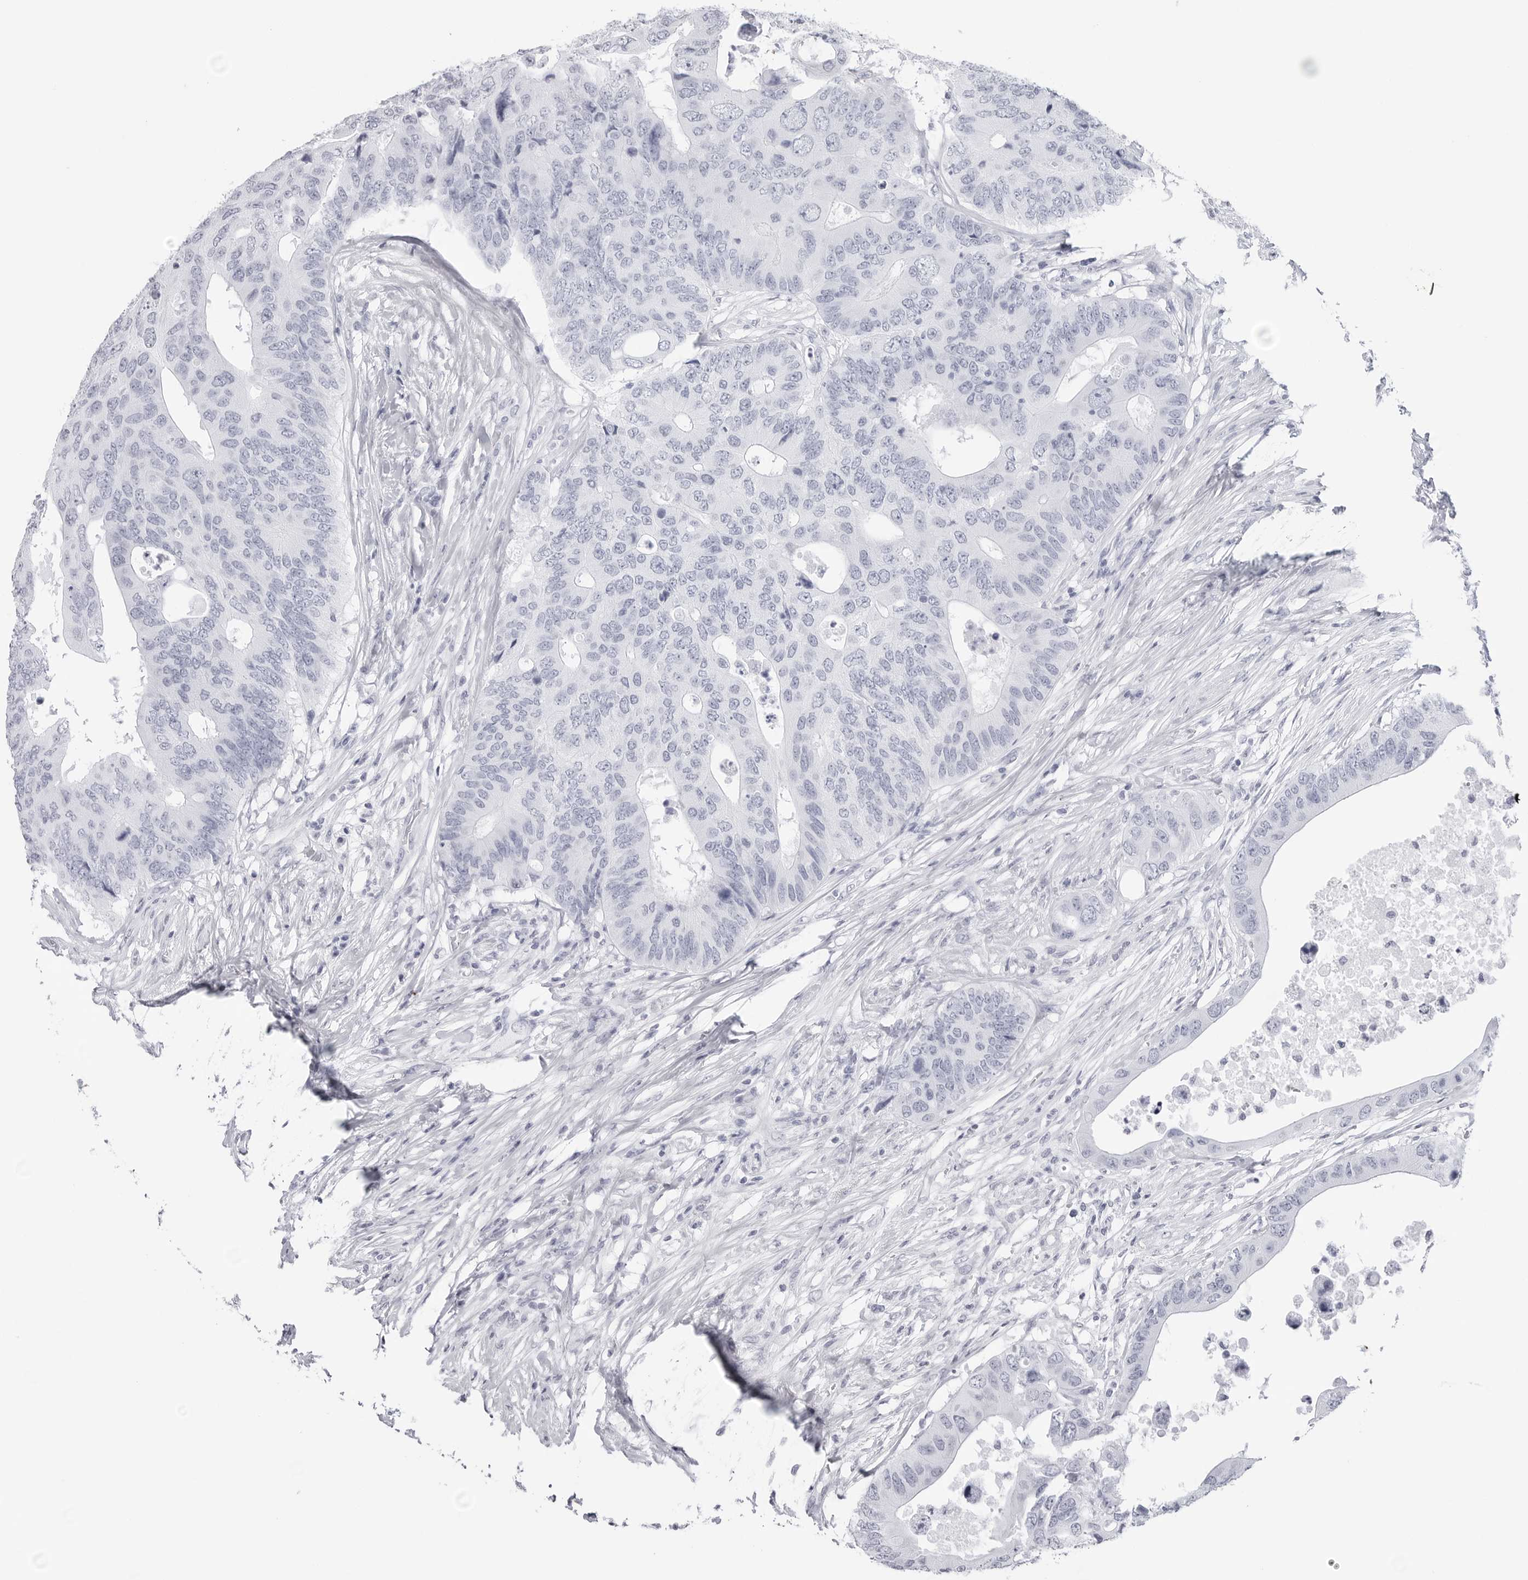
{"staining": {"intensity": "negative", "quantity": "none", "location": "none"}, "tissue": "colorectal cancer", "cell_type": "Tumor cells", "image_type": "cancer", "snomed": [{"axis": "morphology", "description": "Adenocarcinoma, NOS"}, {"axis": "topography", "description": "Colon"}], "caption": "Immunohistochemistry (IHC) histopathology image of human colorectal adenocarcinoma stained for a protein (brown), which reveals no positivity in tumor cells.", "gene": "CST2", "patient": {"sex": "male", "age": 71}}